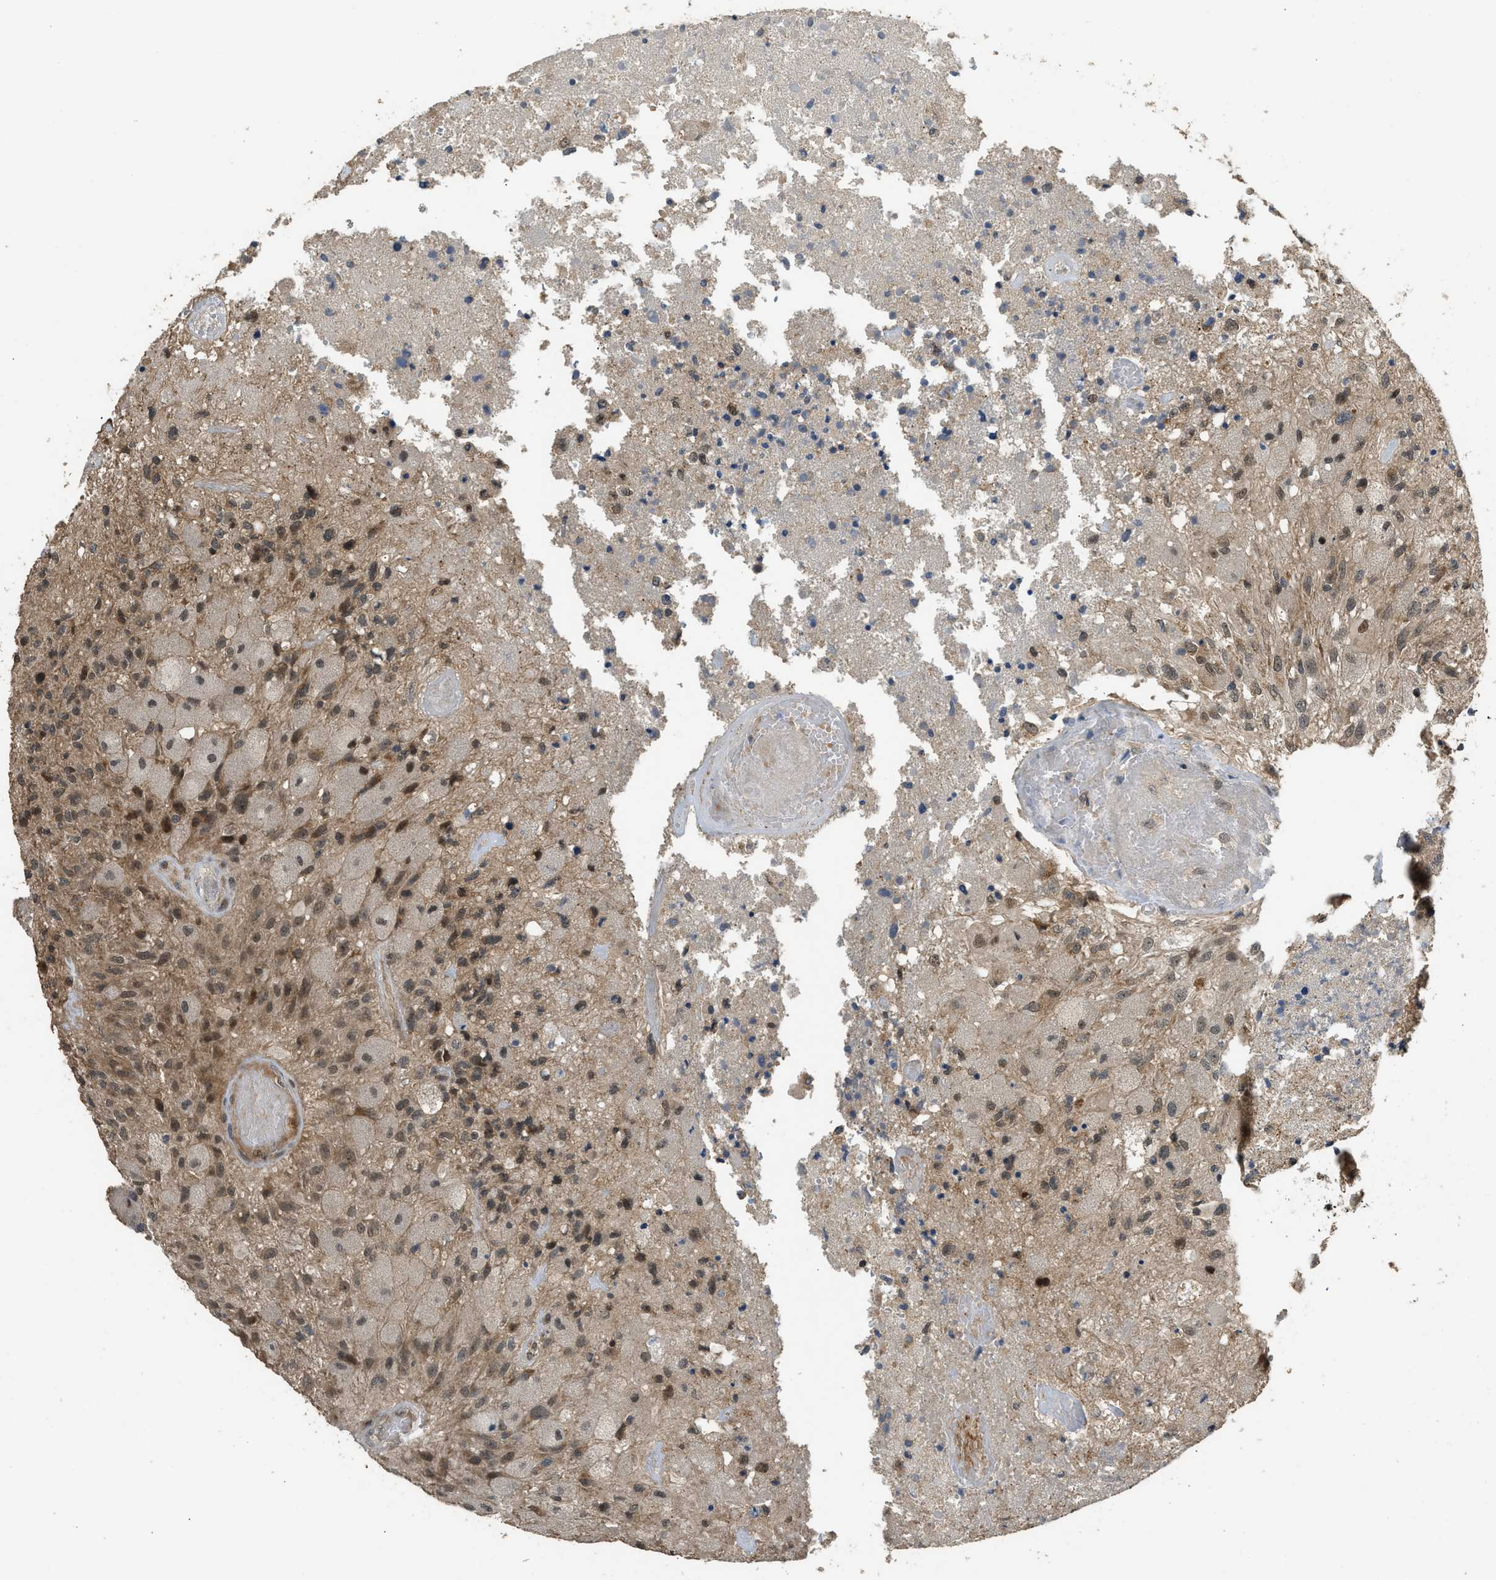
{"staining": {"intensity": "moderate", "quantity": "25%-75%", "location": "nuclear"}, "tissue": "glioma", "cell_type": "Tumor cells", "image_type": "cancer", "snomed": [{"axis": "morphology", "description": "Normal tissue, NOS"}, {"axis": "morphology", "description": "Glioma, malignant, High grade"}, {"axis": "topography", "description": "Cerebral cortex"}], "caption": "A micrograph showing moderate nuclear staining in approximately 25%-75% of tumor cells in malignant high-grade glioma, as visualized by brown immunohistochemical staining.", "gene": "GET1", "patient": {"sex": "male", "age": 77}}